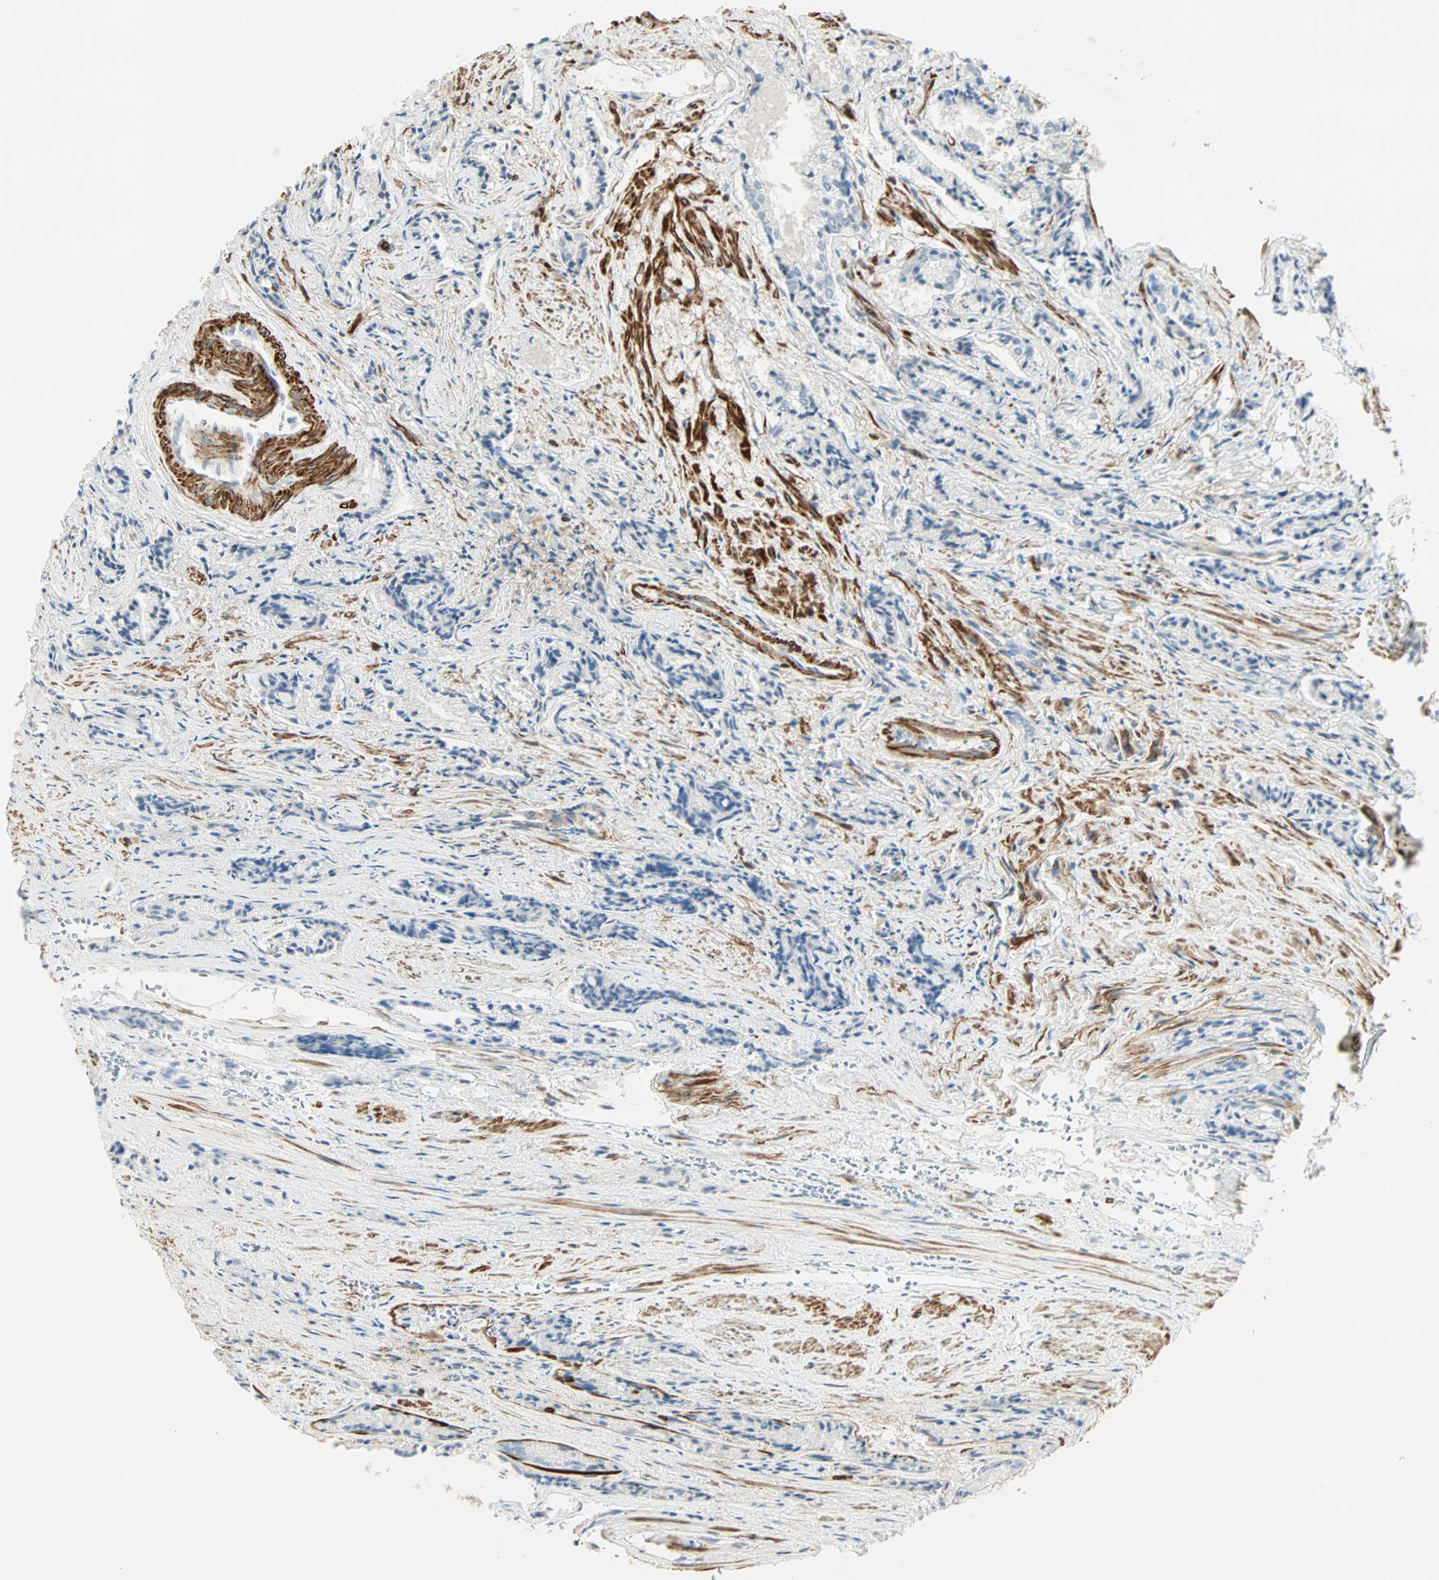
{"staining": {"intensity": "negative", "quantity": "none", "location": "none"}, "tissue": "prostate cancer", "cell_type": "Tumor cells", "image_type": "cancer", "snomed": [{"axis": "morphology", "description": "Adenocarcinoma, Low grade"}, {"axis": "topography", "description": "Prostate"}], "caption": "There is no significant positivity in tumor cells of adenocarcinoma (low-grade) (prostate).", "gene": "FMNL1", "patient": {"sex": "male", "age": 60}}